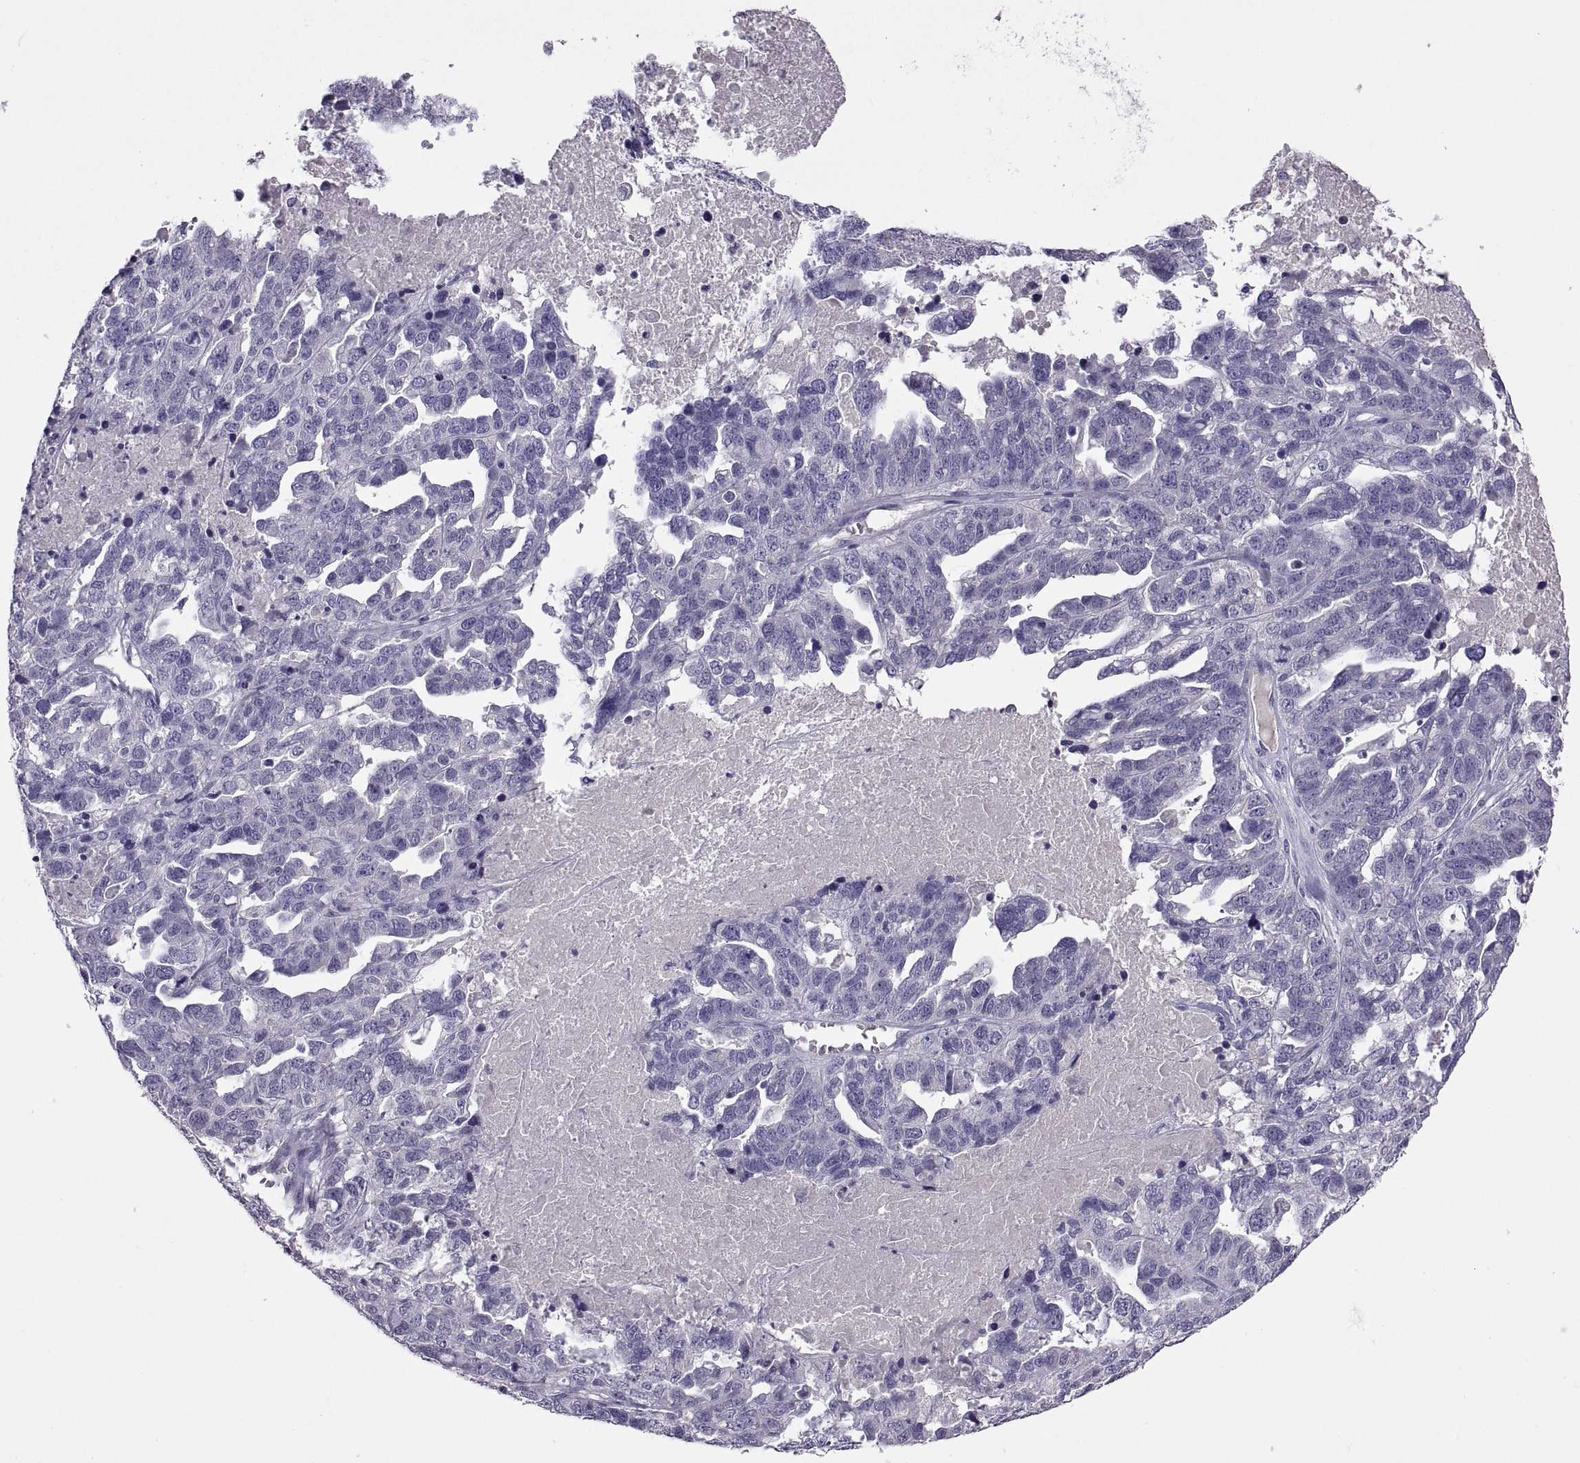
{"staining": {"intensity": "negative", "quantity": "none", "location": "none"}, "tissue": "ovarian cancer", "cell_type": "Tumor cells", "image_type": "cancer", "snomed": [{"axis": "morphology", "description": "Cystadenocarcinoma, serous, NOS"}, {"axis": "topography", "description": "Ovary"}], "caption": "Immunohistochemical staining of human serous cystadenocarcinoma (ovarian) exhibits no significant positivity in tumor cells.", "gene": "TBX19", "patient": {"sex": "female", "age": 71}}